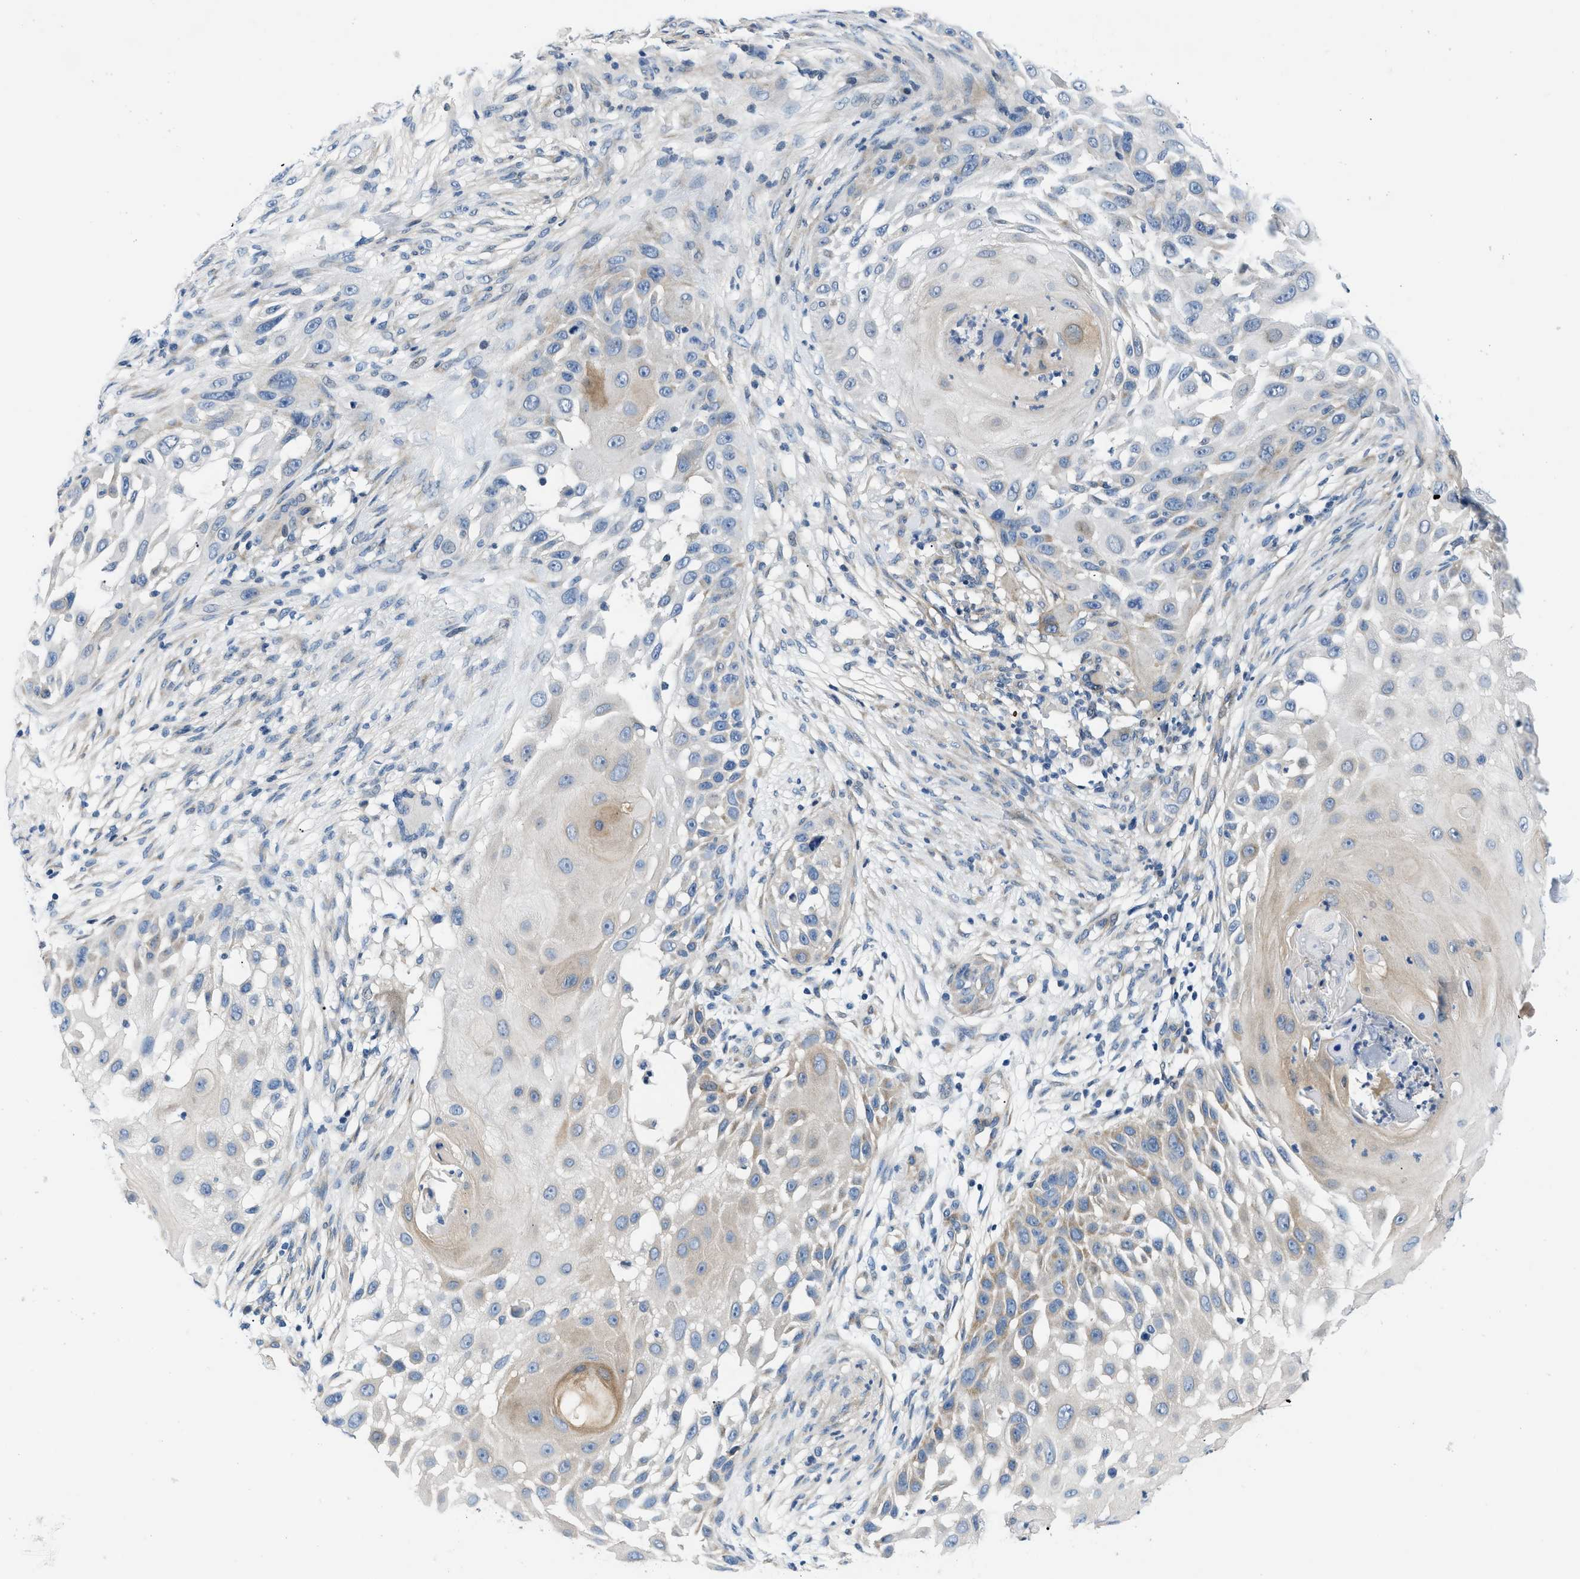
{"staining": {"intensity": "weak", "quantity": "25%-75%", "location": "cytoplasmic/membranous"}, "tissue": "skin cancer", "cell_type": "Tumor cells", "image_type": "cancer", "snomed": [{"axis": "morphology", "description": "Squamous cell carcinoma, NOS"}, {"axis": "topography", "description": "Skin"}], "caption": "There is low levels of weak cytoplasmic/membranous positivity in tumor cells of skin squamous cell carcinoma, as demonstrated by immunohistochemical staining (brown color).", "gene": "FDCSP", "patient": {"sex": "female", "age": 44}}